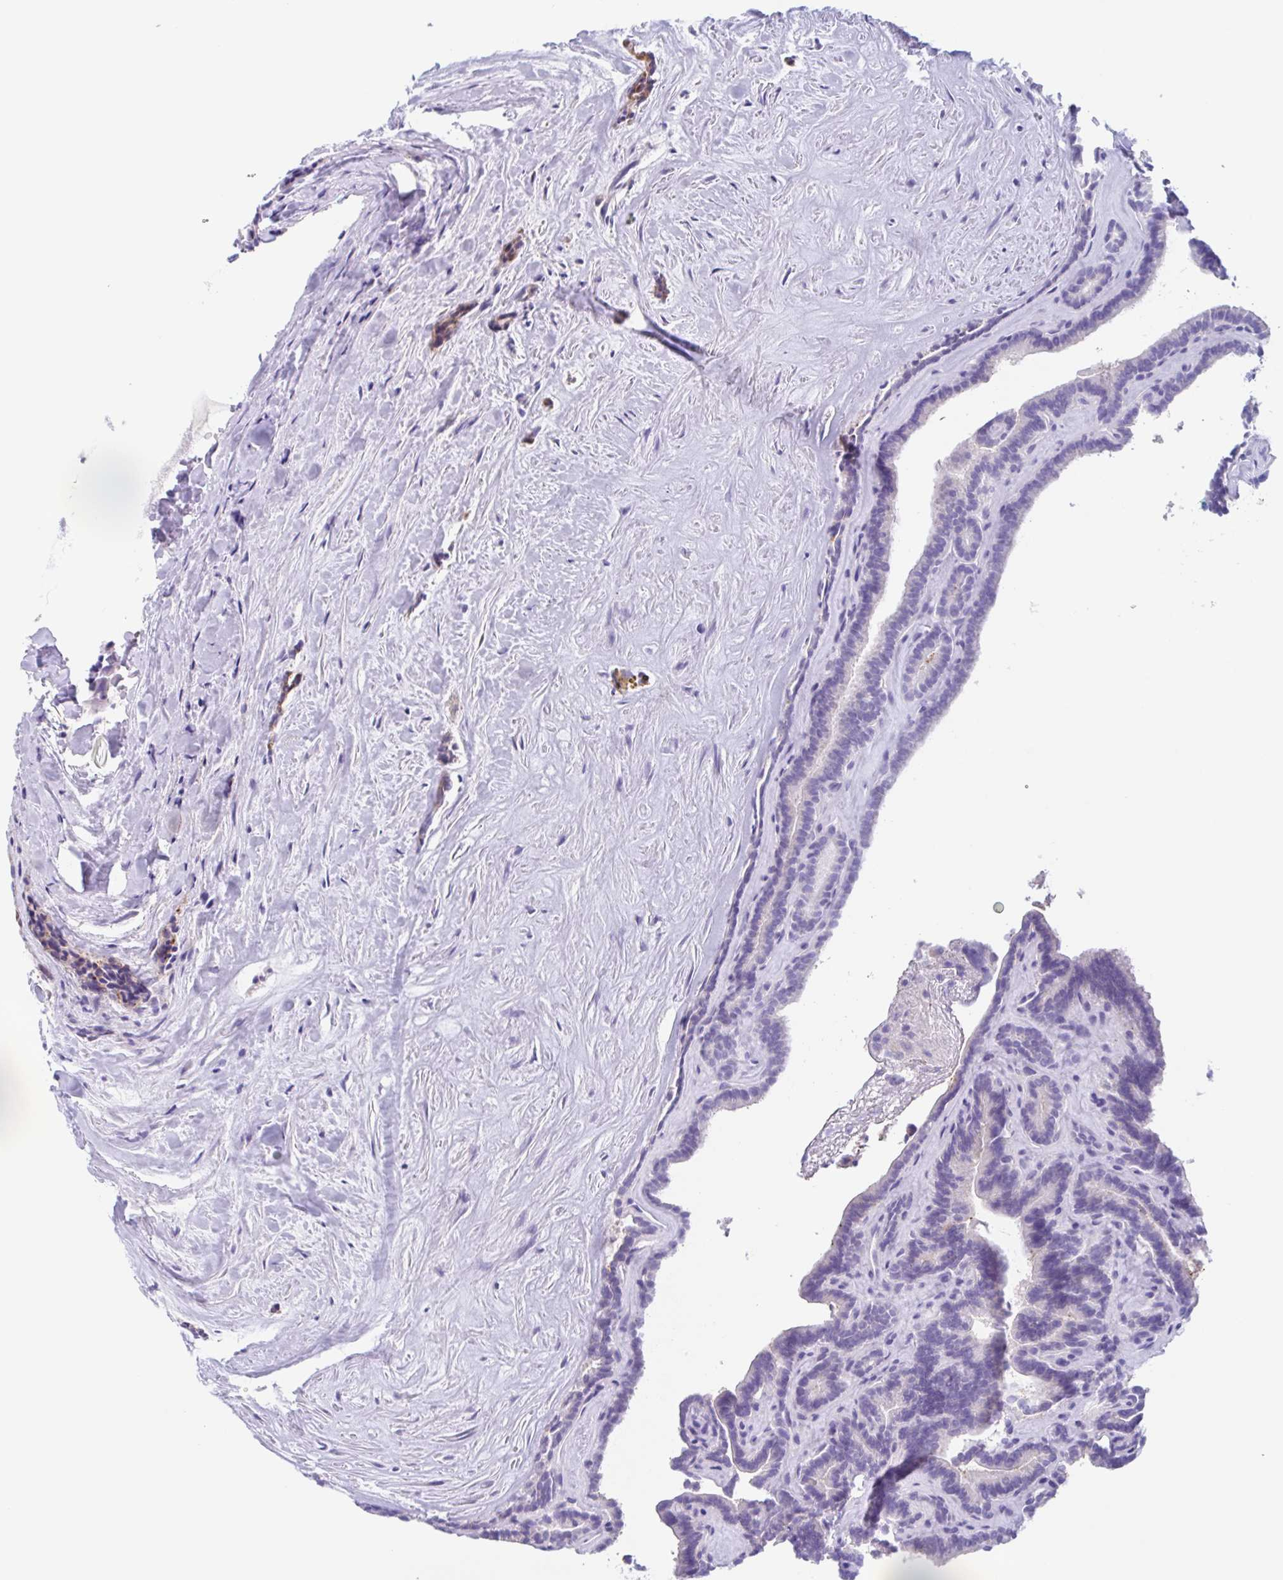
{"staining": {"intensity": "negative", "quantity": "none", "location": "none"}, "tissue": "thyroid cancer", "cell_type": "Tumor cells", "image_type": "cancer", "snomed": [{"axis": "morphology", "description": "Papillary adenocarcinoma, NOS"}, {"axis": "topography", "description": "Thyroid gland"}], "caption": "Immunohistochemistry (IHC) image of thyroid cancer (papillary adenocarcinoma) stained for a protein (brown), which displays no staining in tumor cells. (DAB (3,3'-diaminobenzidine) immunohistochemistry (IHC) with hematoxylin counter stain).", "gene": "TPD52", "patient": {"sex": "female", "age": 21}}